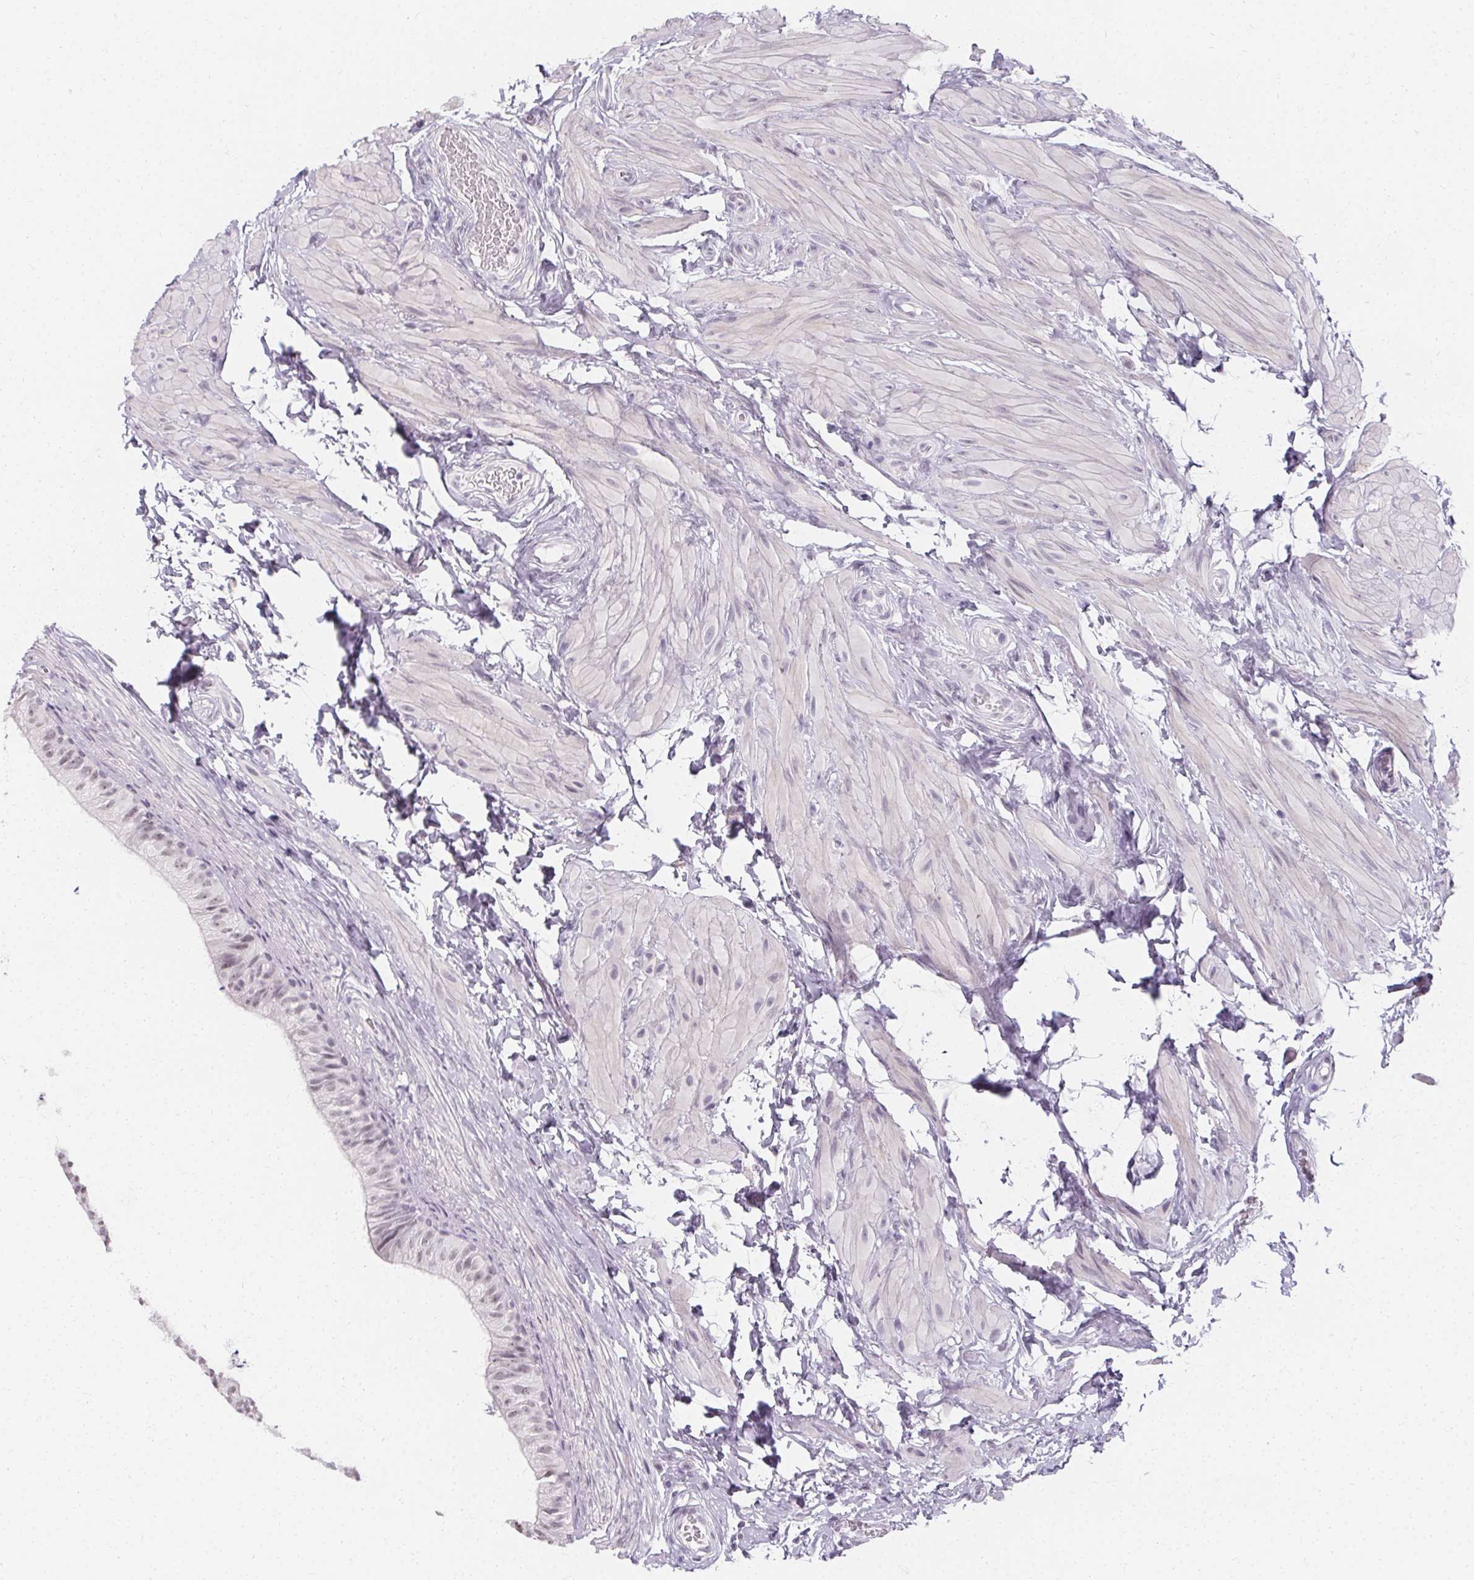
{"staining": {"intensity": "negative", "quantity": "none", "location": "none"}, "tissue": "epididymis", "cell_type": "Glandular cells", "image_type": "normal", "snomed": [{"axis": "morphology", "description": "Normal tissue, NOS"}, {"axis": "topography", "description": "Epididymis, spermatic cord, NOS"}, {"axis": "topography", "description": "Epididymis"}, {"axis": "topography", "description": "Peripheral nerve tissue"}], "caption": "High power microscopy photomicrograph of an immunohistochemistry image of unremarkable epididymis, revealing no significant expression in glandular cells. (DAB immunohistochemistry with hematoxylin counter stain).", "gene": "SYNPR", "patient": {"sex": "male", "age": 29}}